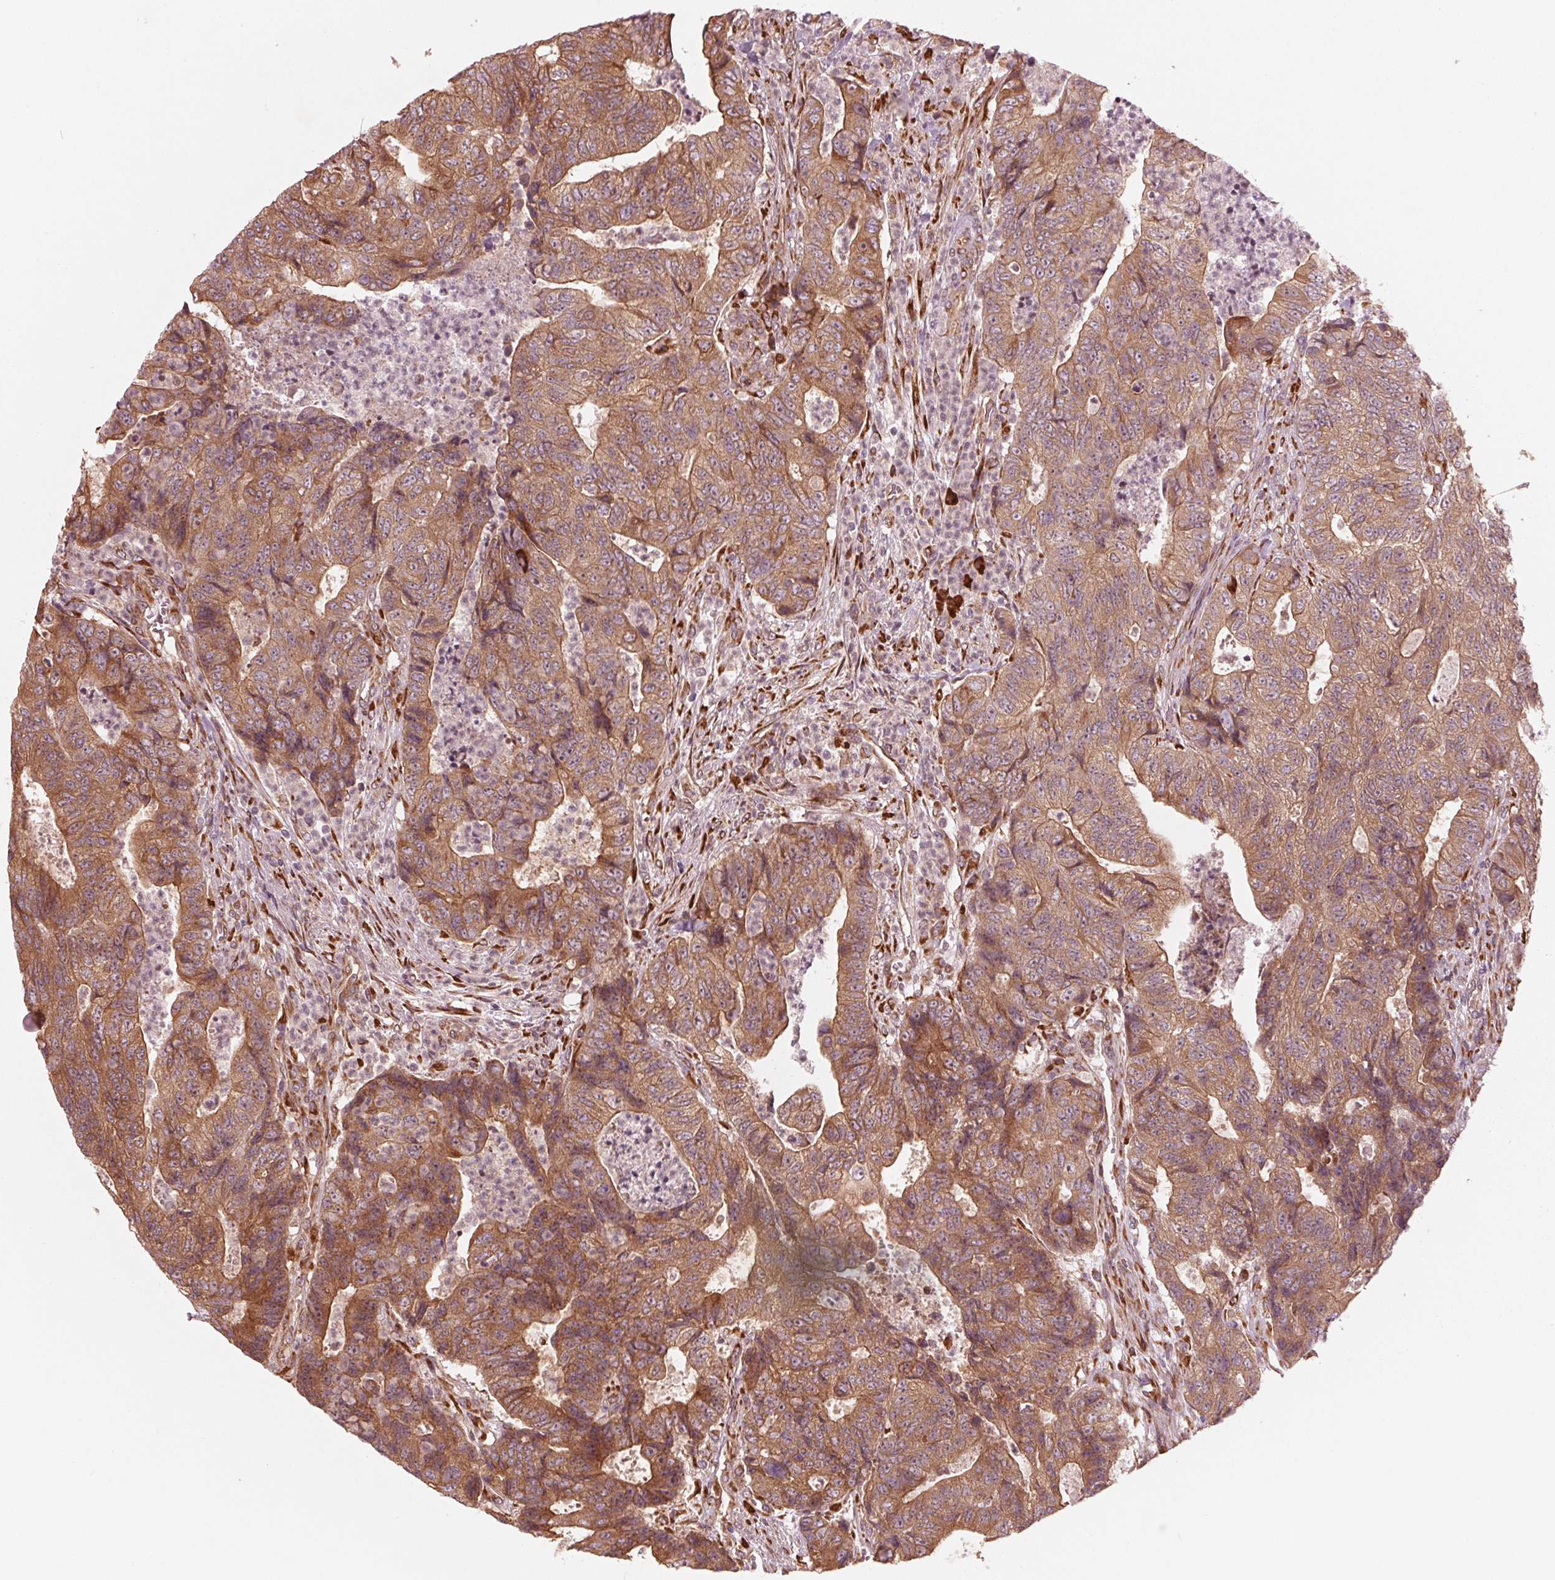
{"staining": {"intensity": "moderate", "quantity": ">75%", "location": "cytoplasmic/membranous"}, "tissue": "colorectal cancer", "cell_type": "Tumor cells", "image_type": "cancer", "snomed": [{"axis": "morphology", "description": "Adenocarcinoma, NOS"}, {"axis": "topography", "description": "Colon"}], "caption": "Protein staining of adenocarcinoma (colorectal) tissue demonstrates moderate cytoplasmic/membranous positivity in approximately >75% of tumor cells.", "gene": "CMIP", "patient": {"sex": "female", "age": 48}}